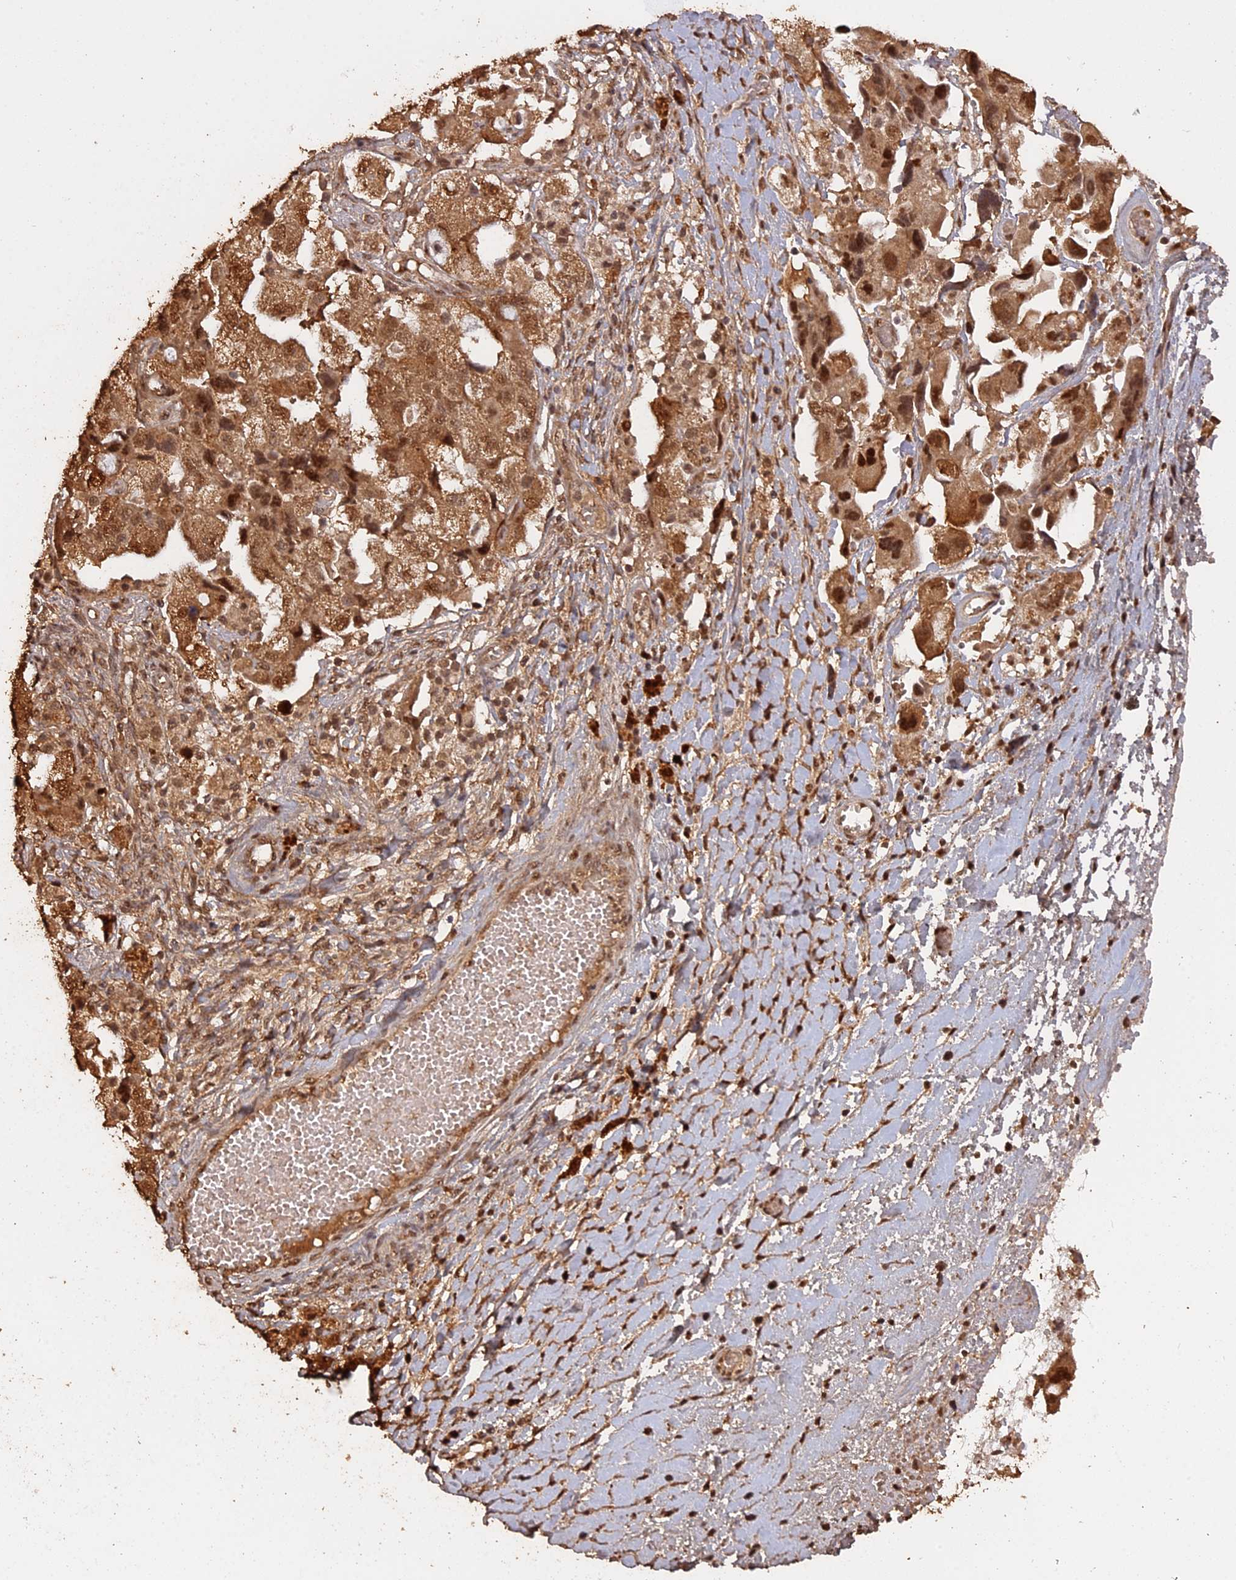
{"staining": {"intensity": "moderate", "quantity": ">75%", "location": "cytoplasmic/membranous,nuclear"}, "tissue": "ovarian cancer", "cell_type": "Tumor cells", "image_type": "cancer", "snomed": [{"axis": "morphology", "description": "Carcinoma, NOS"}, {"axis": "morphology", "description": "Cystadenocarcinoma, serous, NOS"}, {"axis": "topography", "description": "Ovary"}], "caption": "This image displays ovarian cancer (carcinoma) stained with immunohistochemistry to label a protein in brown. The cytoplasmic/membranous and nuclear of tumor cells show moderate positivity for the protein. Nuclei are counter-stained blue.", "gene": "PSMC6", "patient": {"sex": "female", "age": 69}}